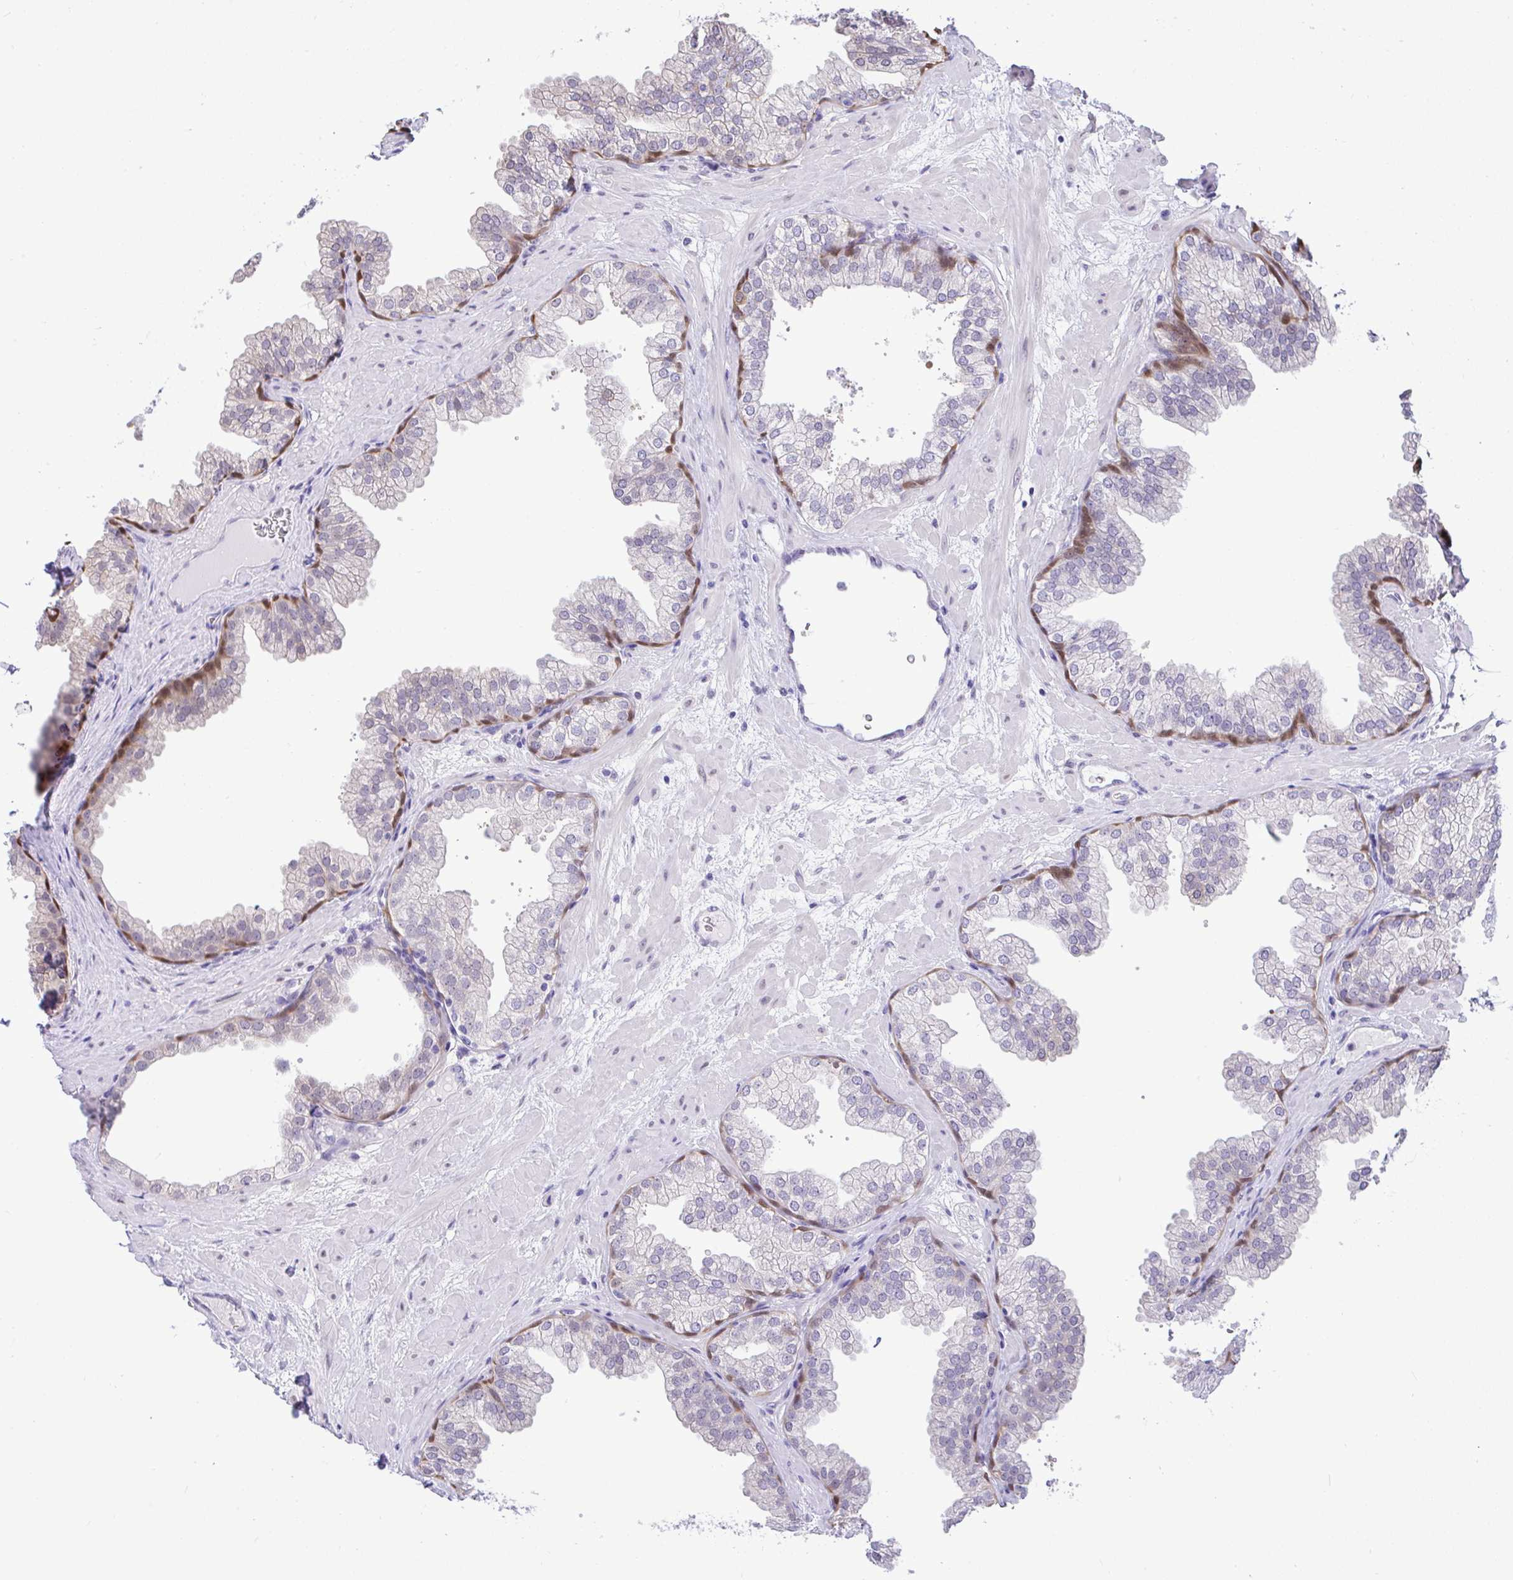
{"staining": {"intensity": "moderate", "quantity": "<25%", "location": "cytoplasmic/membranous,nuclear"}, "tissue": "prostate", "cell_type": "Glandular cells", "image_type": "normal", "snomed": [{"axis": "morphology", "description": "Normal tissue, NOS"}, {"axis": "topography", "description": "Prostate"}], "caption": "Immunohistochemical staining of benign prostate displays <25% levels of moderate cytoplasmic/membranous,nuclear protein expression in about <25% of glandular cells.", "gene": "ZNF485", "patient": {"sex": "male", "age": 37}}